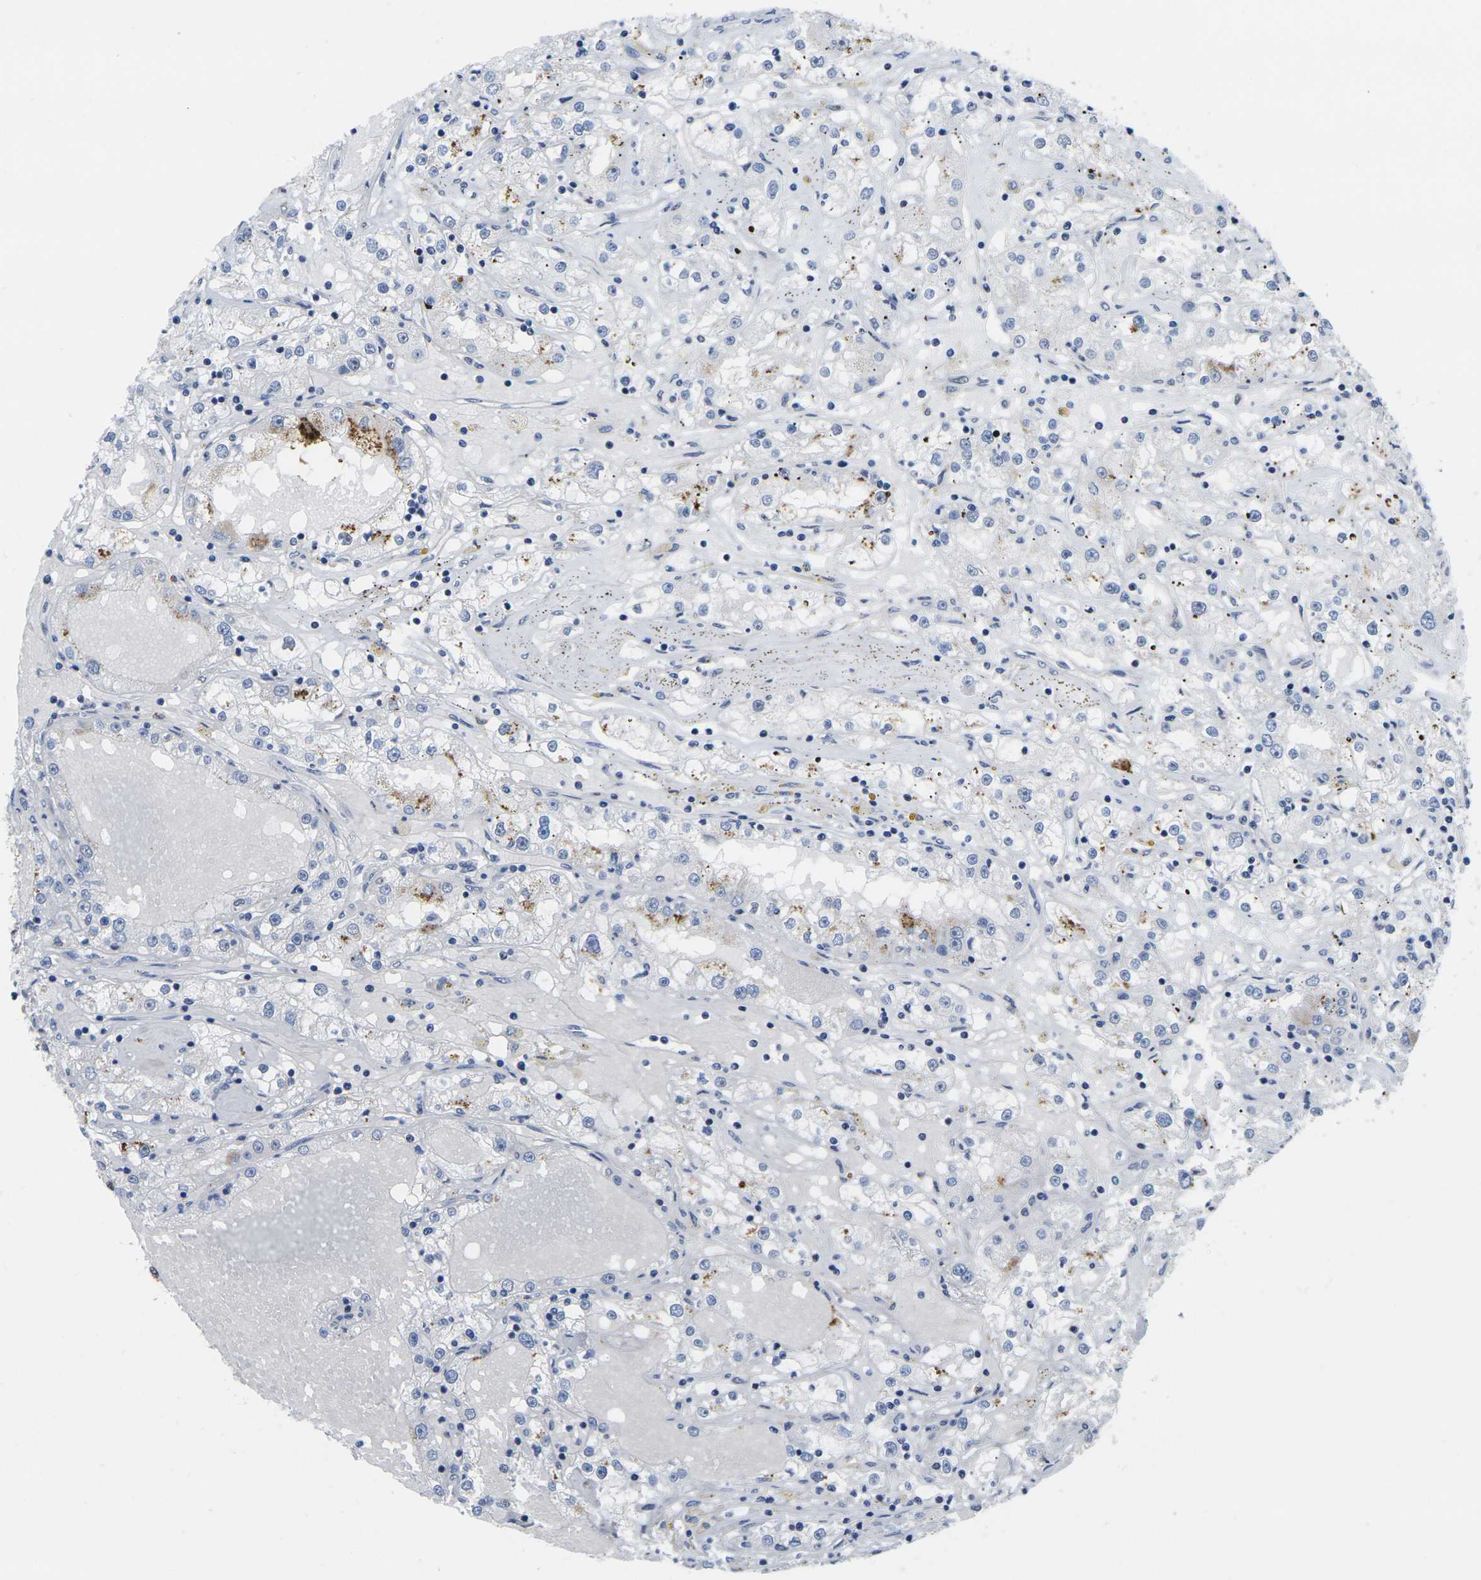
{"staining": {"intensity": "negative", "quantity": "none", "location": "none"}, "tissue": "renal cancer", "cell_type": "Tumor cells", "image_type": "cancer", "snomed": [{"axis": "morphology", "description": "Adenocarcinoma, NOS"}, {"axis": "topography", "description": "Kidney"}], "caption": "An immunohistochemistry image of renal cancer is shown. There is no staining in tumor cells of renal cancer. The staining is performed using DAB (3,3'-diaminobenzidine) brown chromogen with nuclei counter-stained in using hematoxylin.", "gene": "RBM7", "patient": {"sex": "male", "age": 56}}